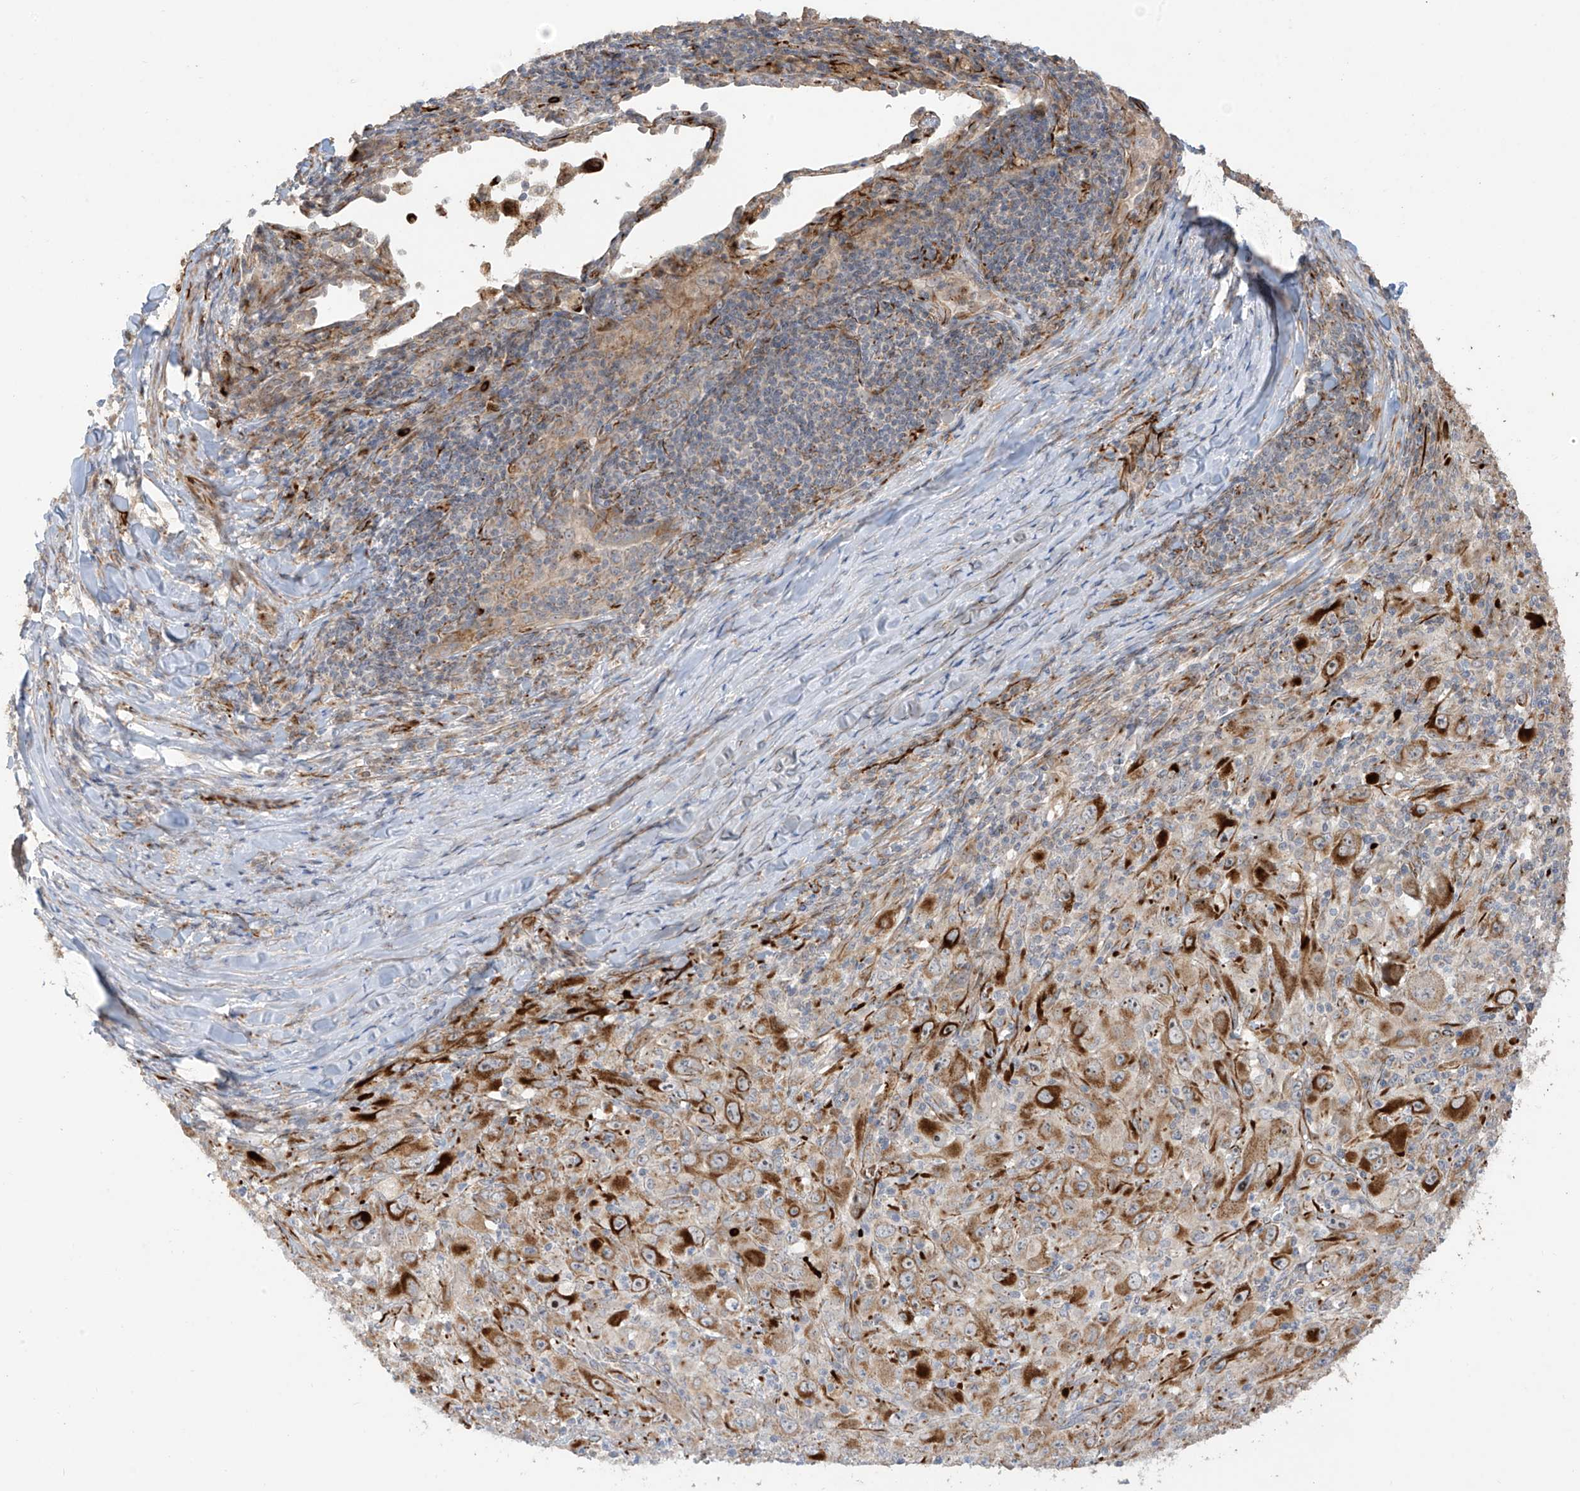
{"staining": {"intensity": "moderate", "quantity": ">75%", "location": "cytoplasmic/membranous"}, "tissue": "melanoma", "cell_type": "Tumor cells", "image_type": "cancer", "snomed": [{"axis": "morphology", "description": "Malignant melanoma, Metastatic site"}, {"axis": "topography", "description": "Skin"}], "caption": "Immunohistochemical staining of malignant melanoma (metastatic site) exhibits medium levels of moderate cytoplasmic/membranous protein staining in about >75% of tumor cells.", "gene": "DCDC2", "patient": {"sex": "female", "age": 56}}